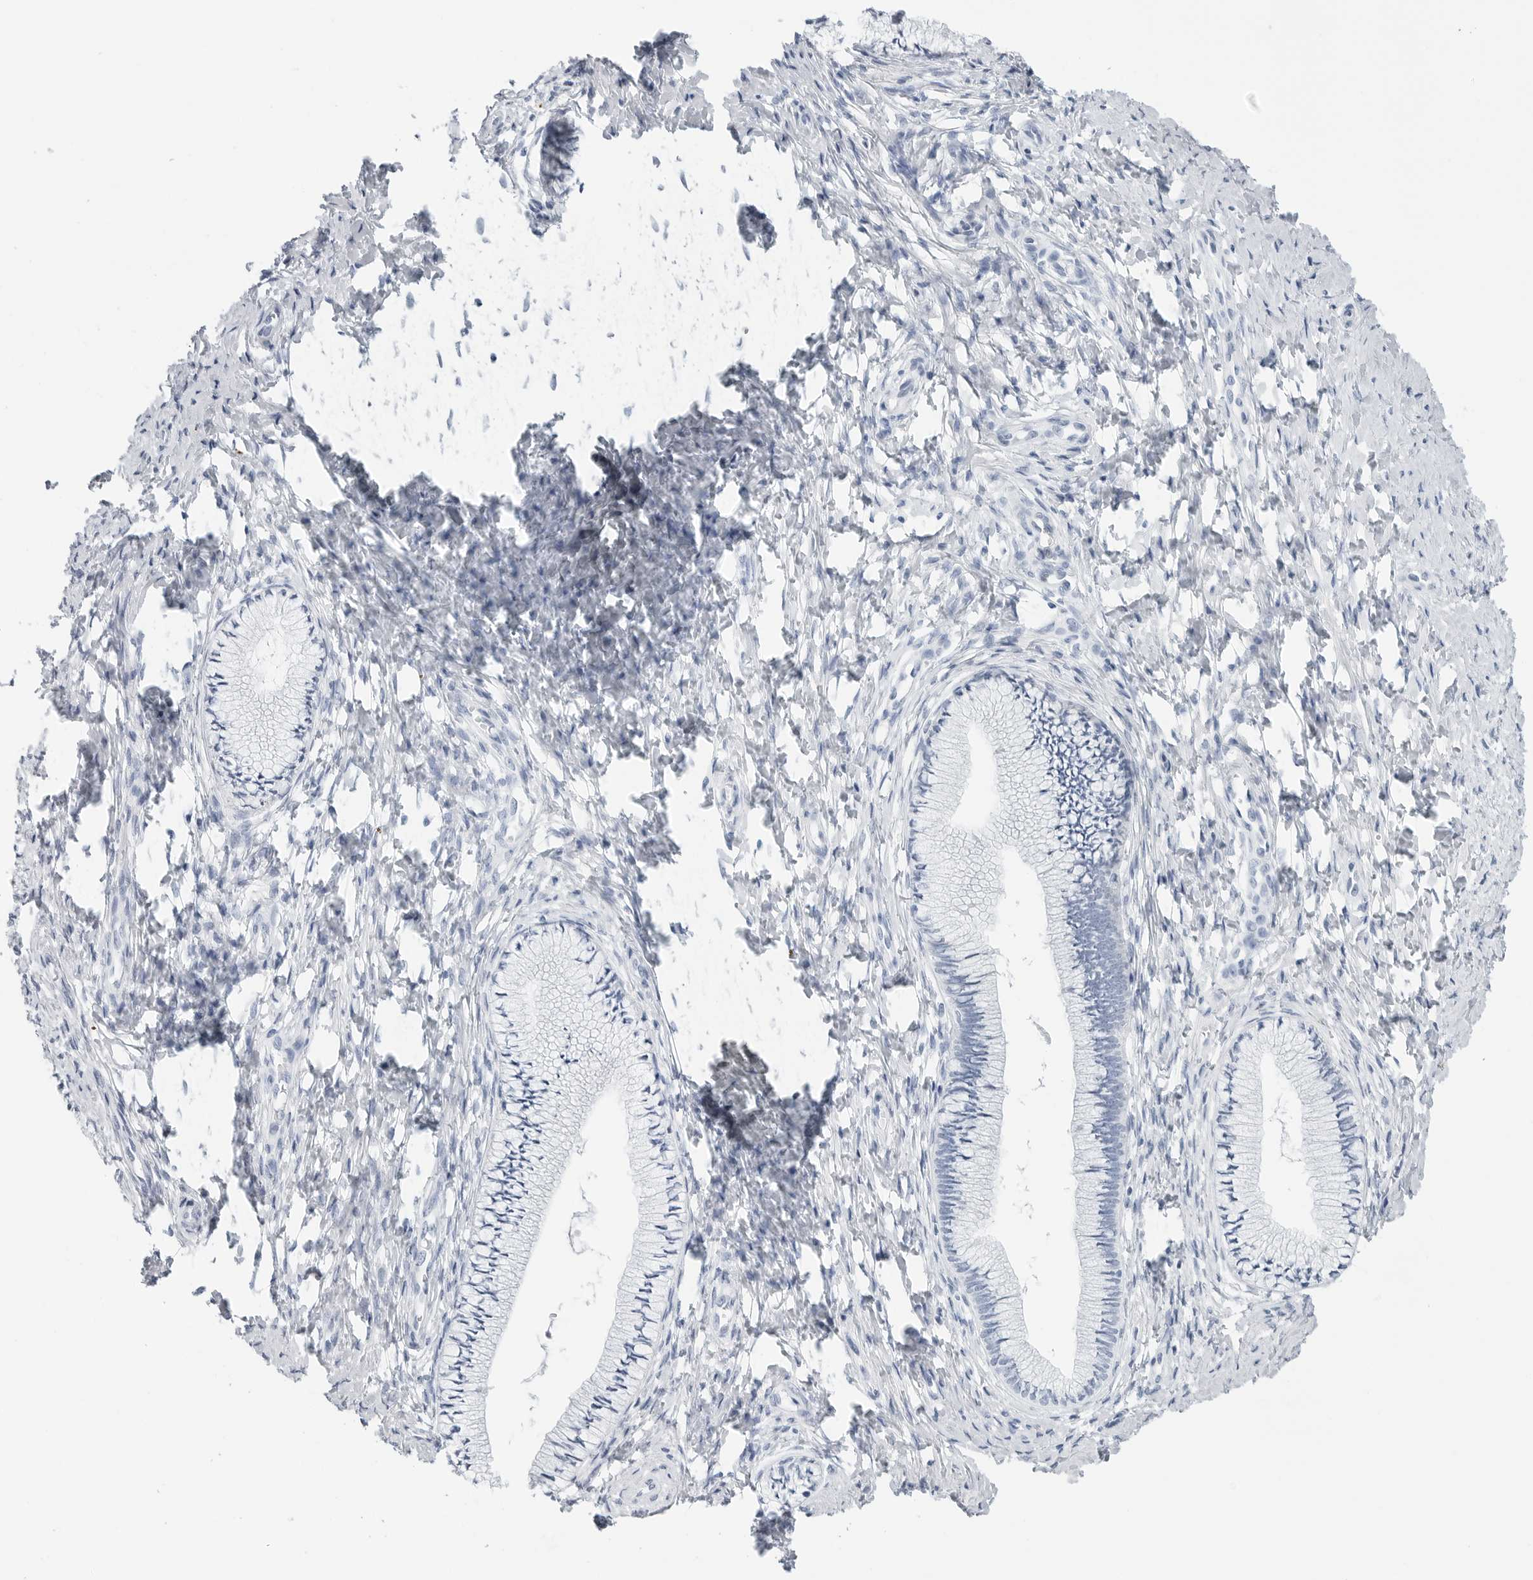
{"staining": {"intensity": "negative", "quantity": "none", "location": "none"}, "tissue": "cervix", "cell_type": "Glandular cells", "image_type": "normal", "snomed": [{"axis": "morphology", "description": "Normal tissue, NOS"}, {"axis": "topography", "description": "Cervix"}], "caption": "The image reveals no significant staining in glandular cells of cervix. (Brightfield microscopy of DAB (3,3'-diaminobenzidine) immunohistochemistry (IHC) at high magnification).", "gene": "SLC19A1", "patient": {"sex": "female", "age": 36}}